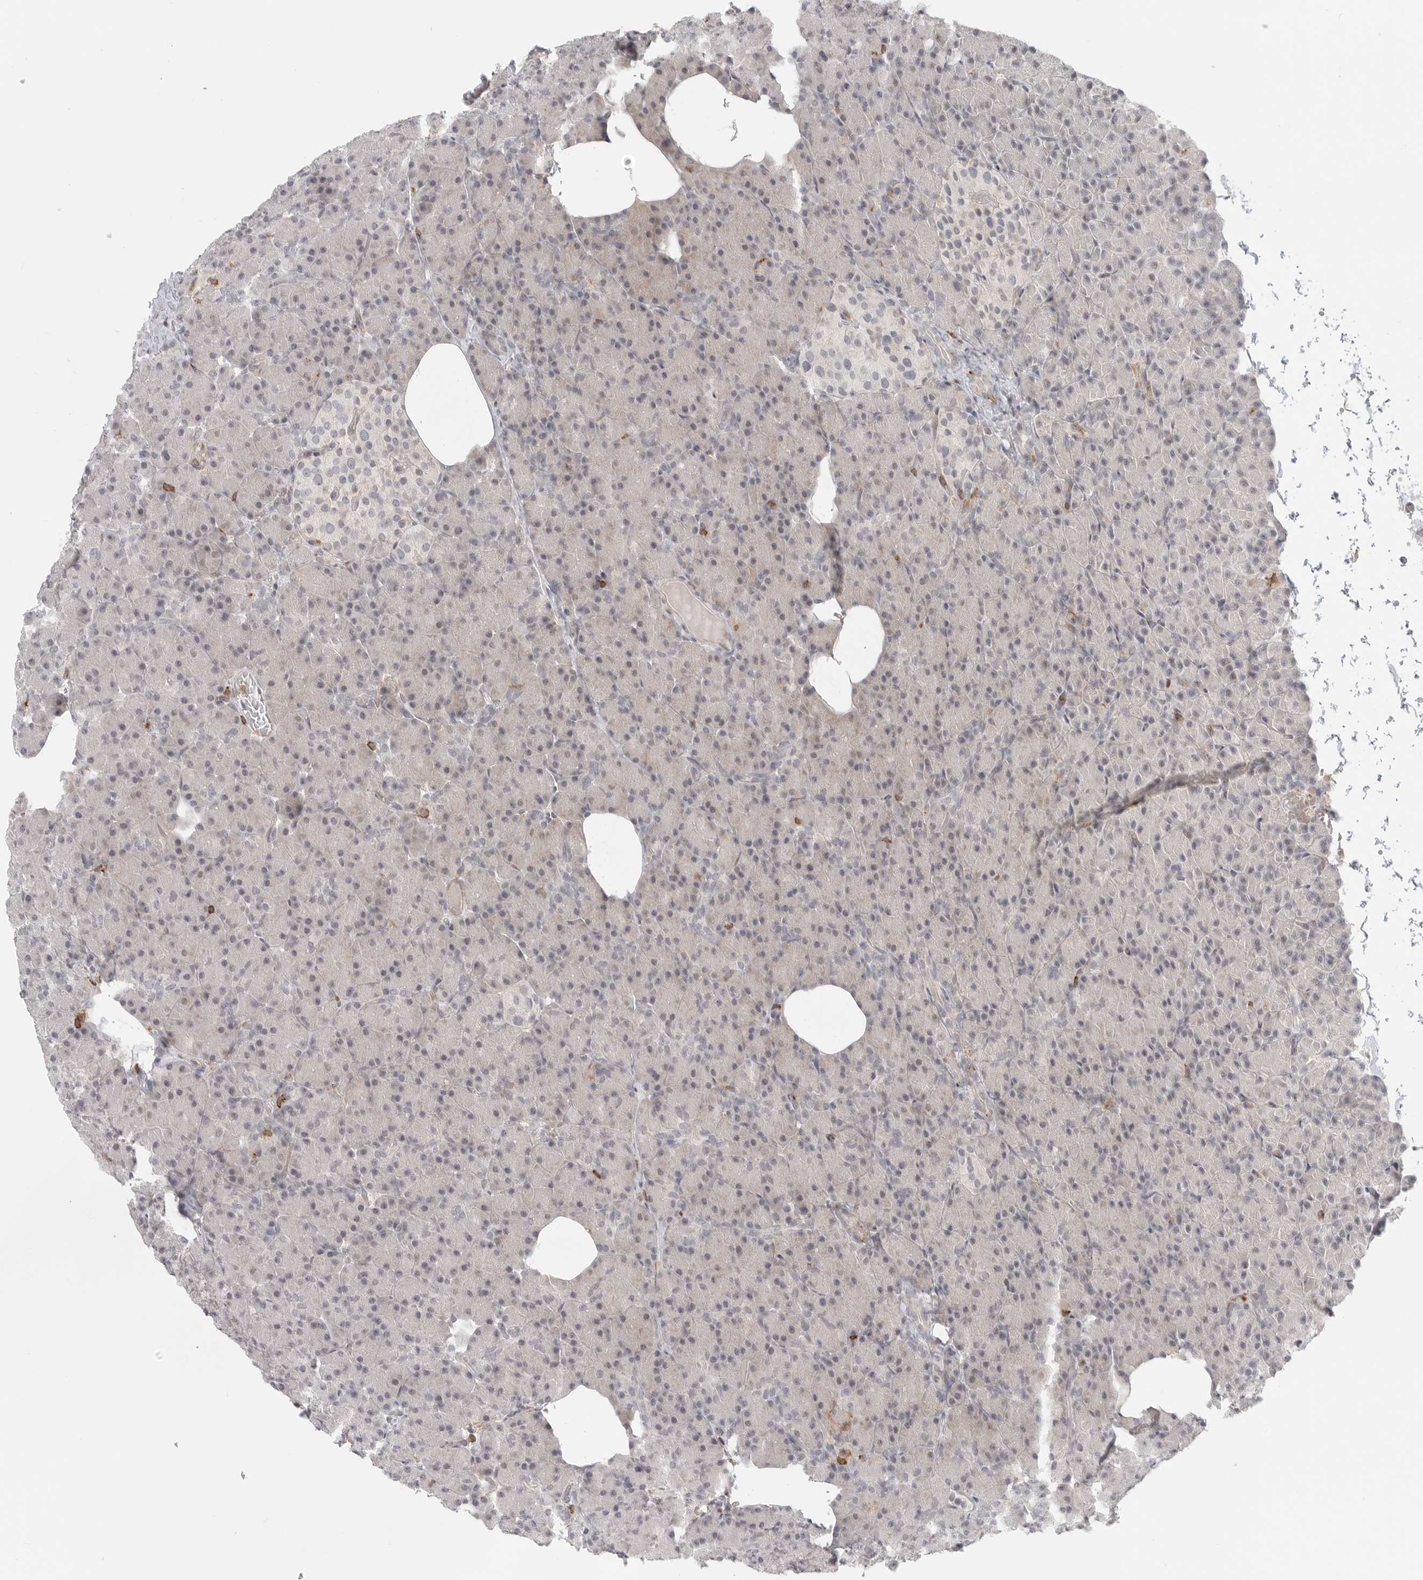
{"staining": {"intensity": "weak", "quantity": "<25%", "location": "cytoplasmic/membranous"}, "tissue": "pancreas", "cell_type": "Exocrine glandular cells", "image_type": "normal", "snomed": [{"axis": "morphology", "description": "Normal tissue, NOS"}, {"axis": "topography", "description": "Pancreas"}], "caption": "DAB immunohistochemical staining of normal human pancreas shows no significant positivity in exocrine glandular cells. (IHC, brightfield microscopy, high magnification).", "gene": "SH3KBP1", "patient": {"sex": "female", "age": 43}}